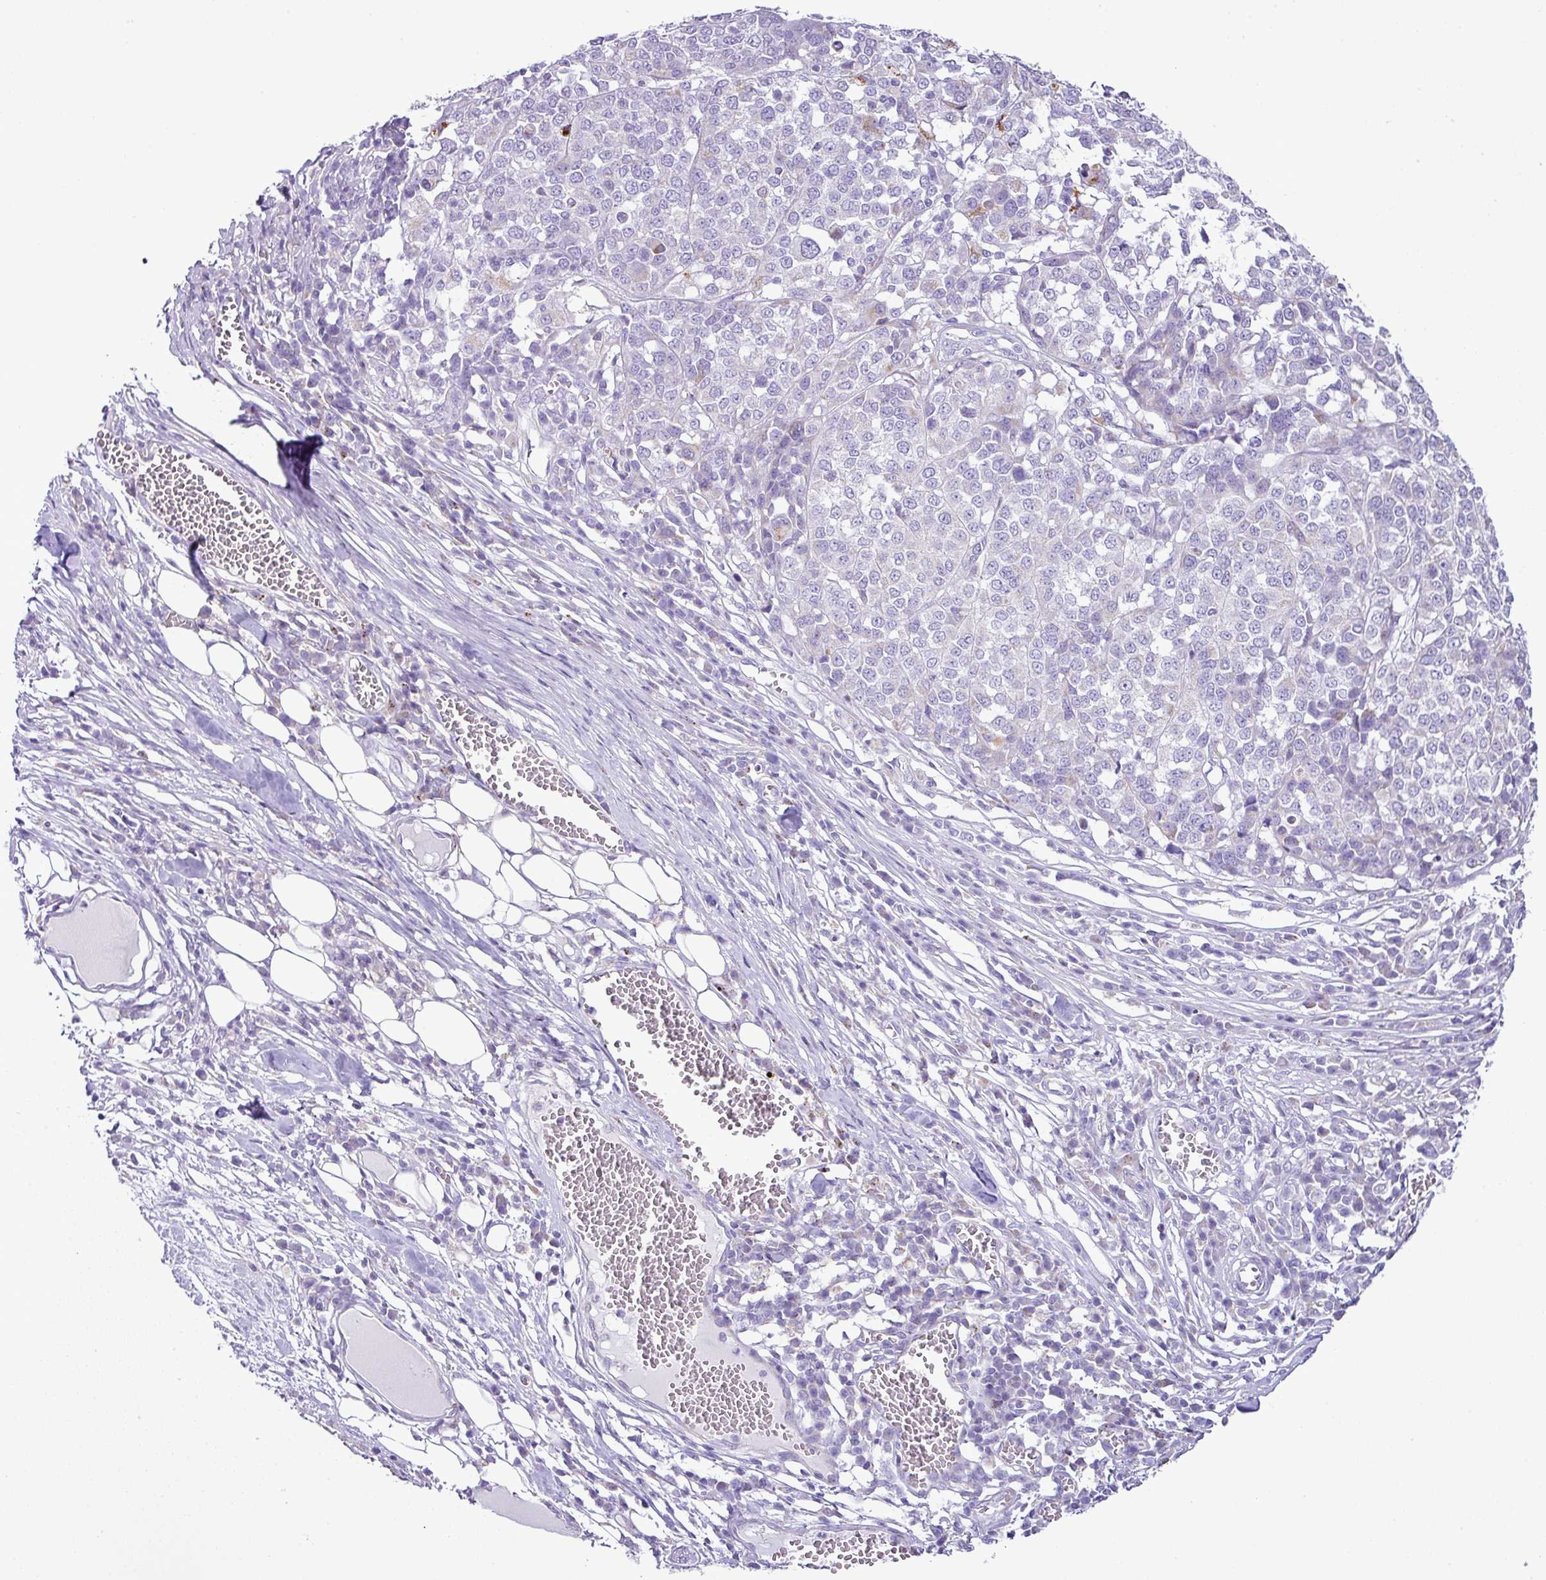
{"staining": {"intensity": "negative", "quantity": "none", "location": "none"}, "tissue": "melanoma", "cell_type": "Tumor cells", "image_type": "cancer", "snomed": [{"axis": "morphology", "description": "Malignant melanoma, Metastatic site"}, {"axis": "topography", "description": "Lymph node"}], "caption": "This is an immunohistochemistry photomicrograph of malignant melanoma (metastatic site). There is no expression in tumor cells.", "gene": "PGAP4", "patient": {"sex": "male", "age": 44}}